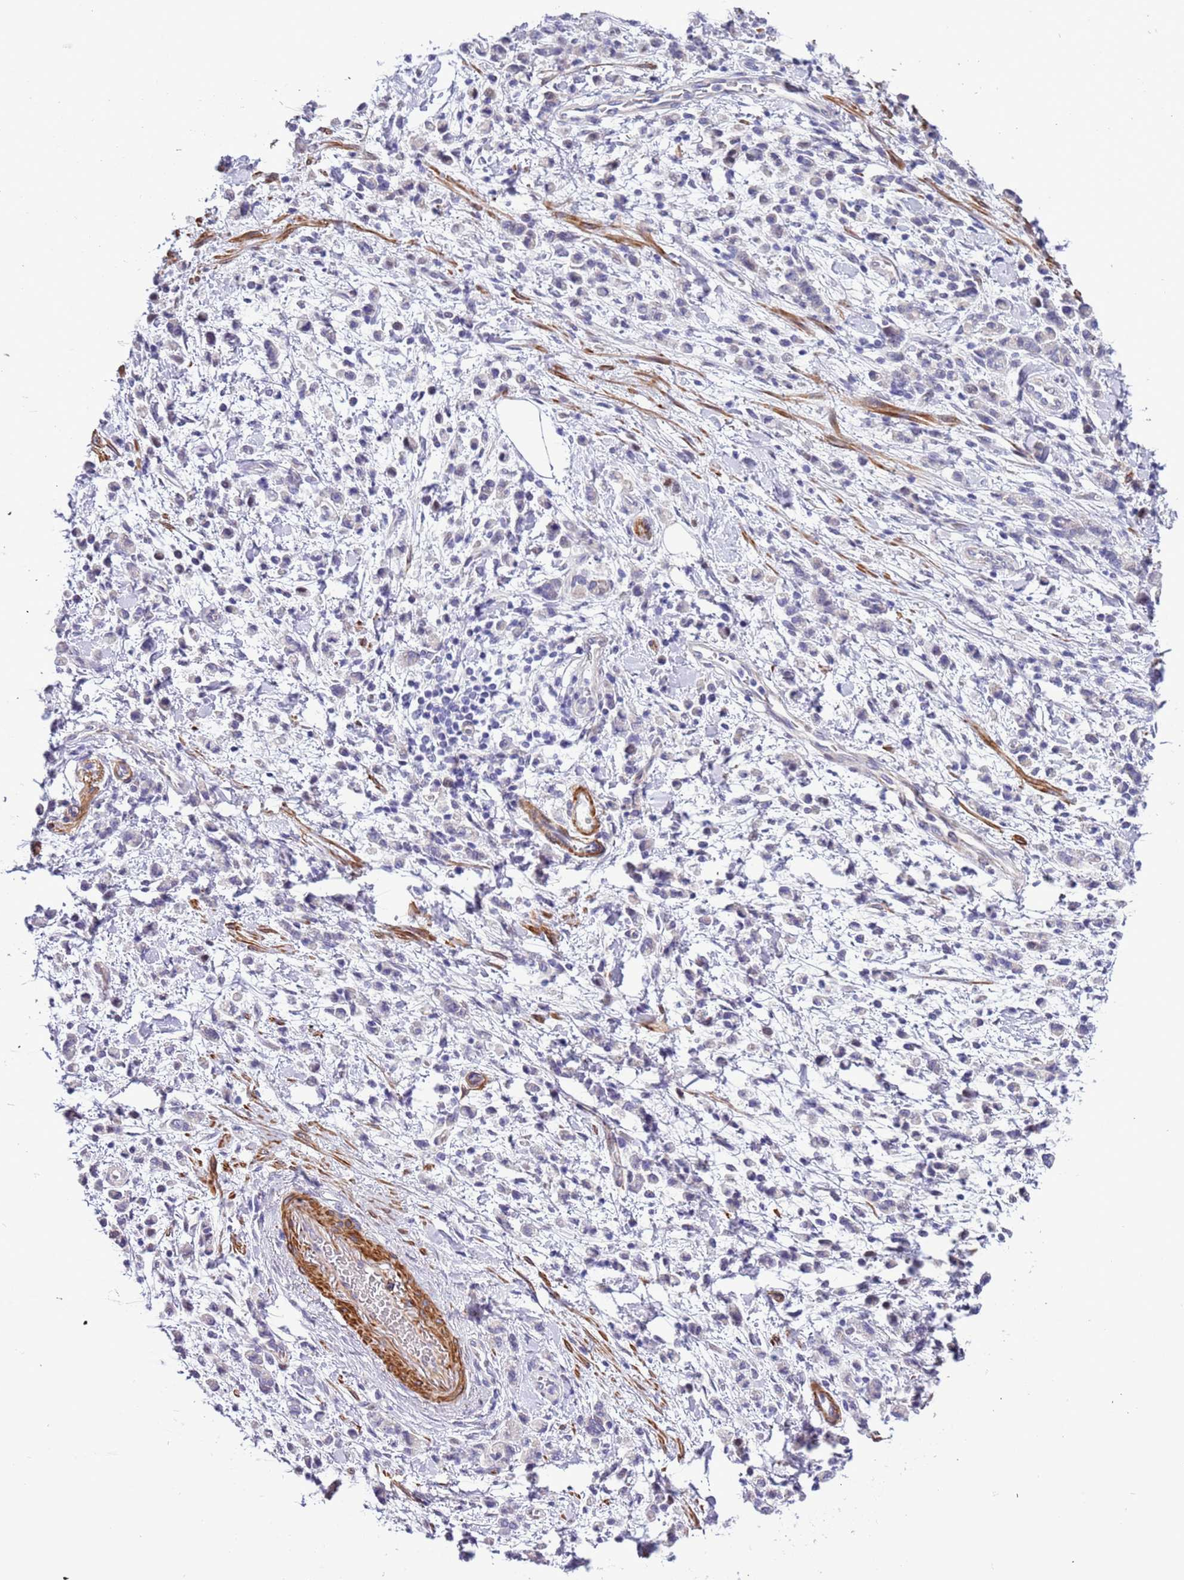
{"staining": {"intensity": "negative", "quantity": "none", "location": "none"}, "tissue": "stomach cancer", "cell_type": "Tumor cells", "image_type": "cancer", "snomed": [{"axis": "morphology", "description": "Adenocarcinoma, NOS"}, {"axis": "topography", "description": "Stomach"}], "caption": "Tumor cells show no significant protein positivity in adenocarcinoma (stomach).", "gene": "PLEKHH1", "patient": {"sex": "male", "age": 76}}